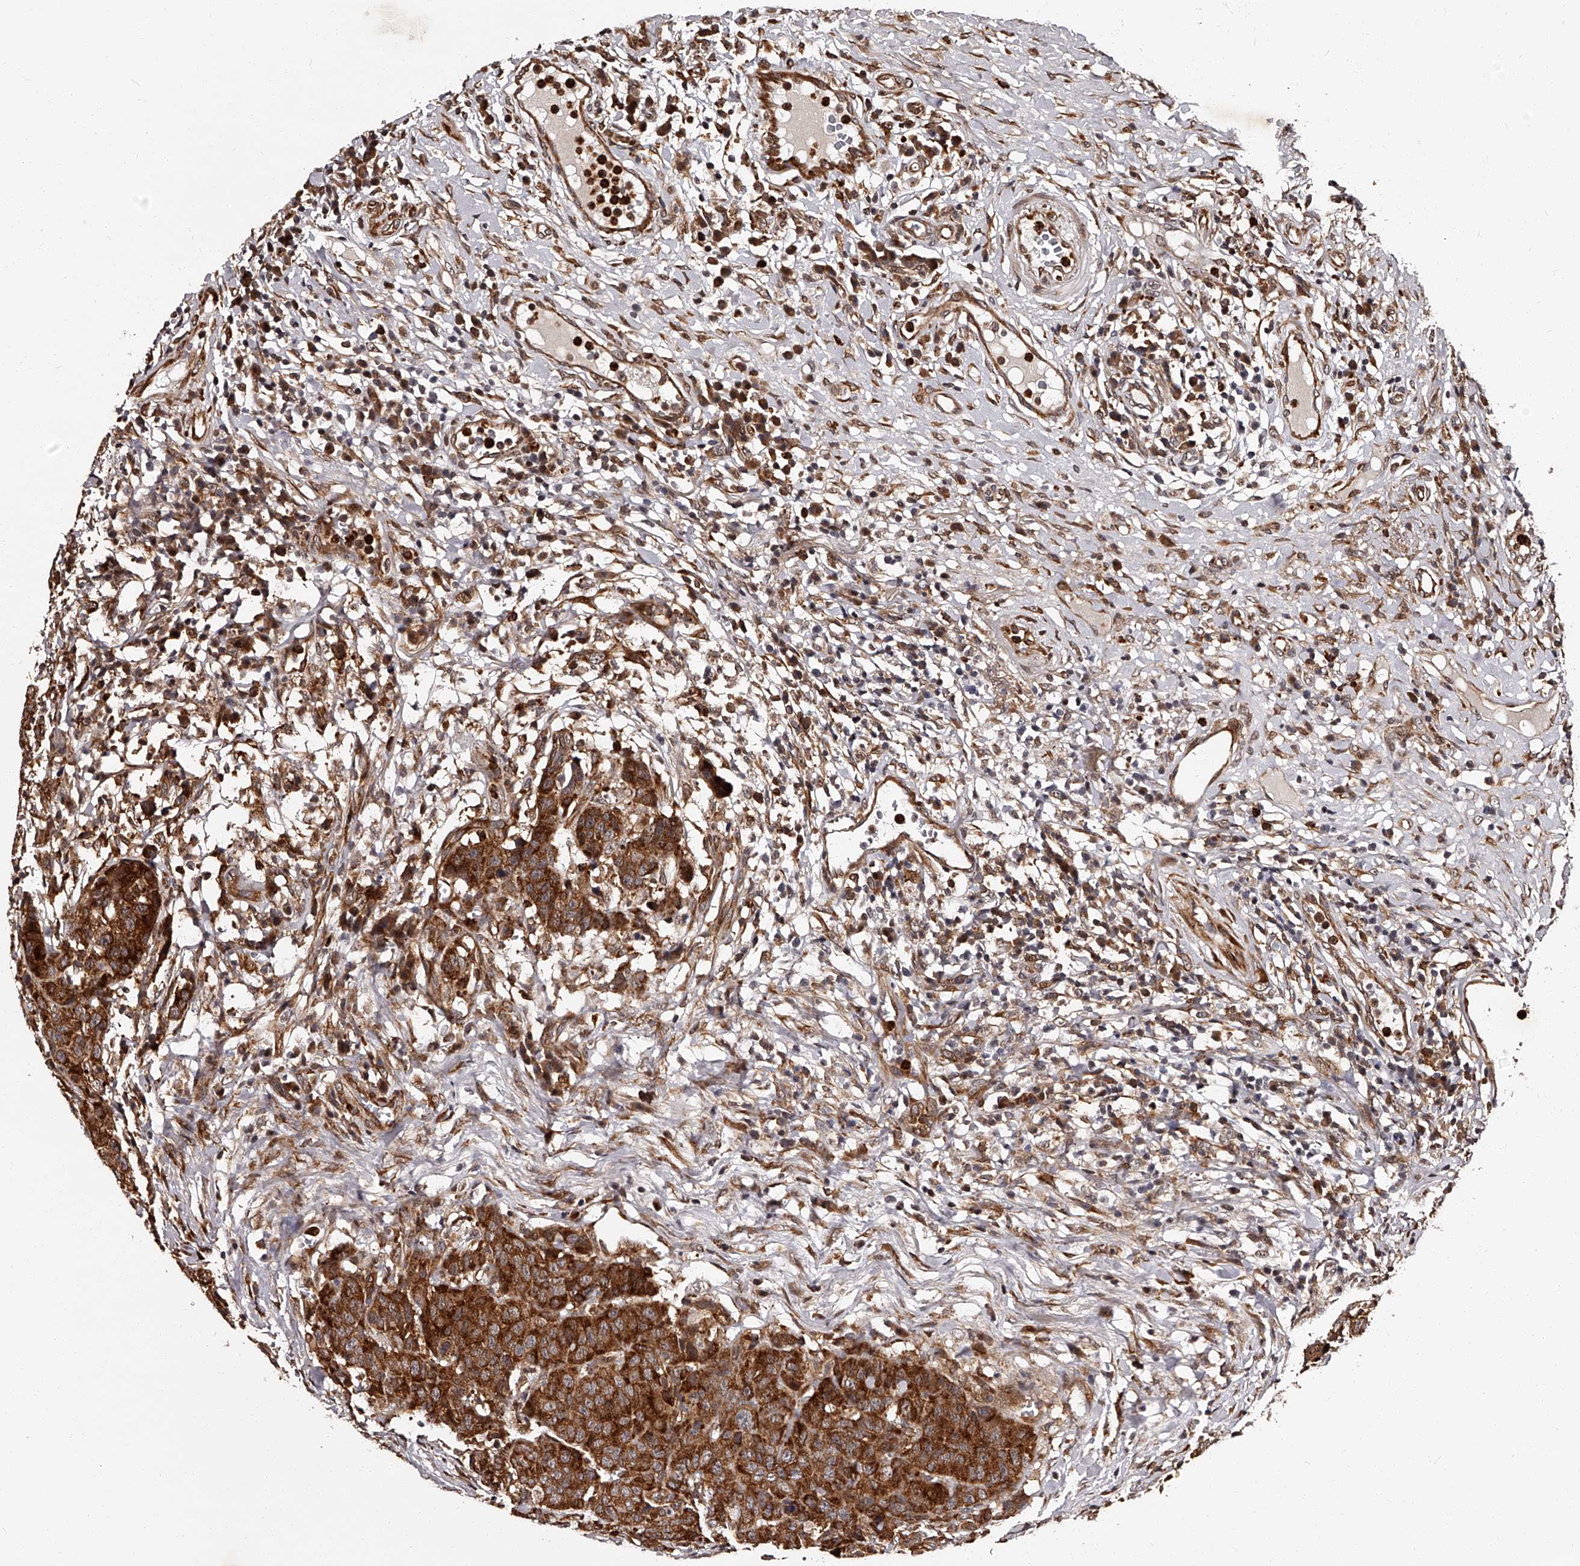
{"staining": {"intensity": "strong", "quantity": ">75%", "location": "cytoplasmic/membranous"}, "tissue": "head and neck cancer", "cell_type": "Tumor cells", "image_type": "cancer", "snomed": [{"axis": "morphology", "description": "Squamous cell carcinoma, NOS"}, {"axis": "topography", "description": "Head-Neck"}], "caption": "Protein staining shows strong cytoplasmic/membranous expression in approximately >75% of tumor cells in head and neck cancer. The staining is performed using DAB brown chromogen to label protein expression. The nuclei are counter-stained blue using hematoxylin.", "gene": "RSC1A1", "patient": {"sex": "male", "age": 66}}